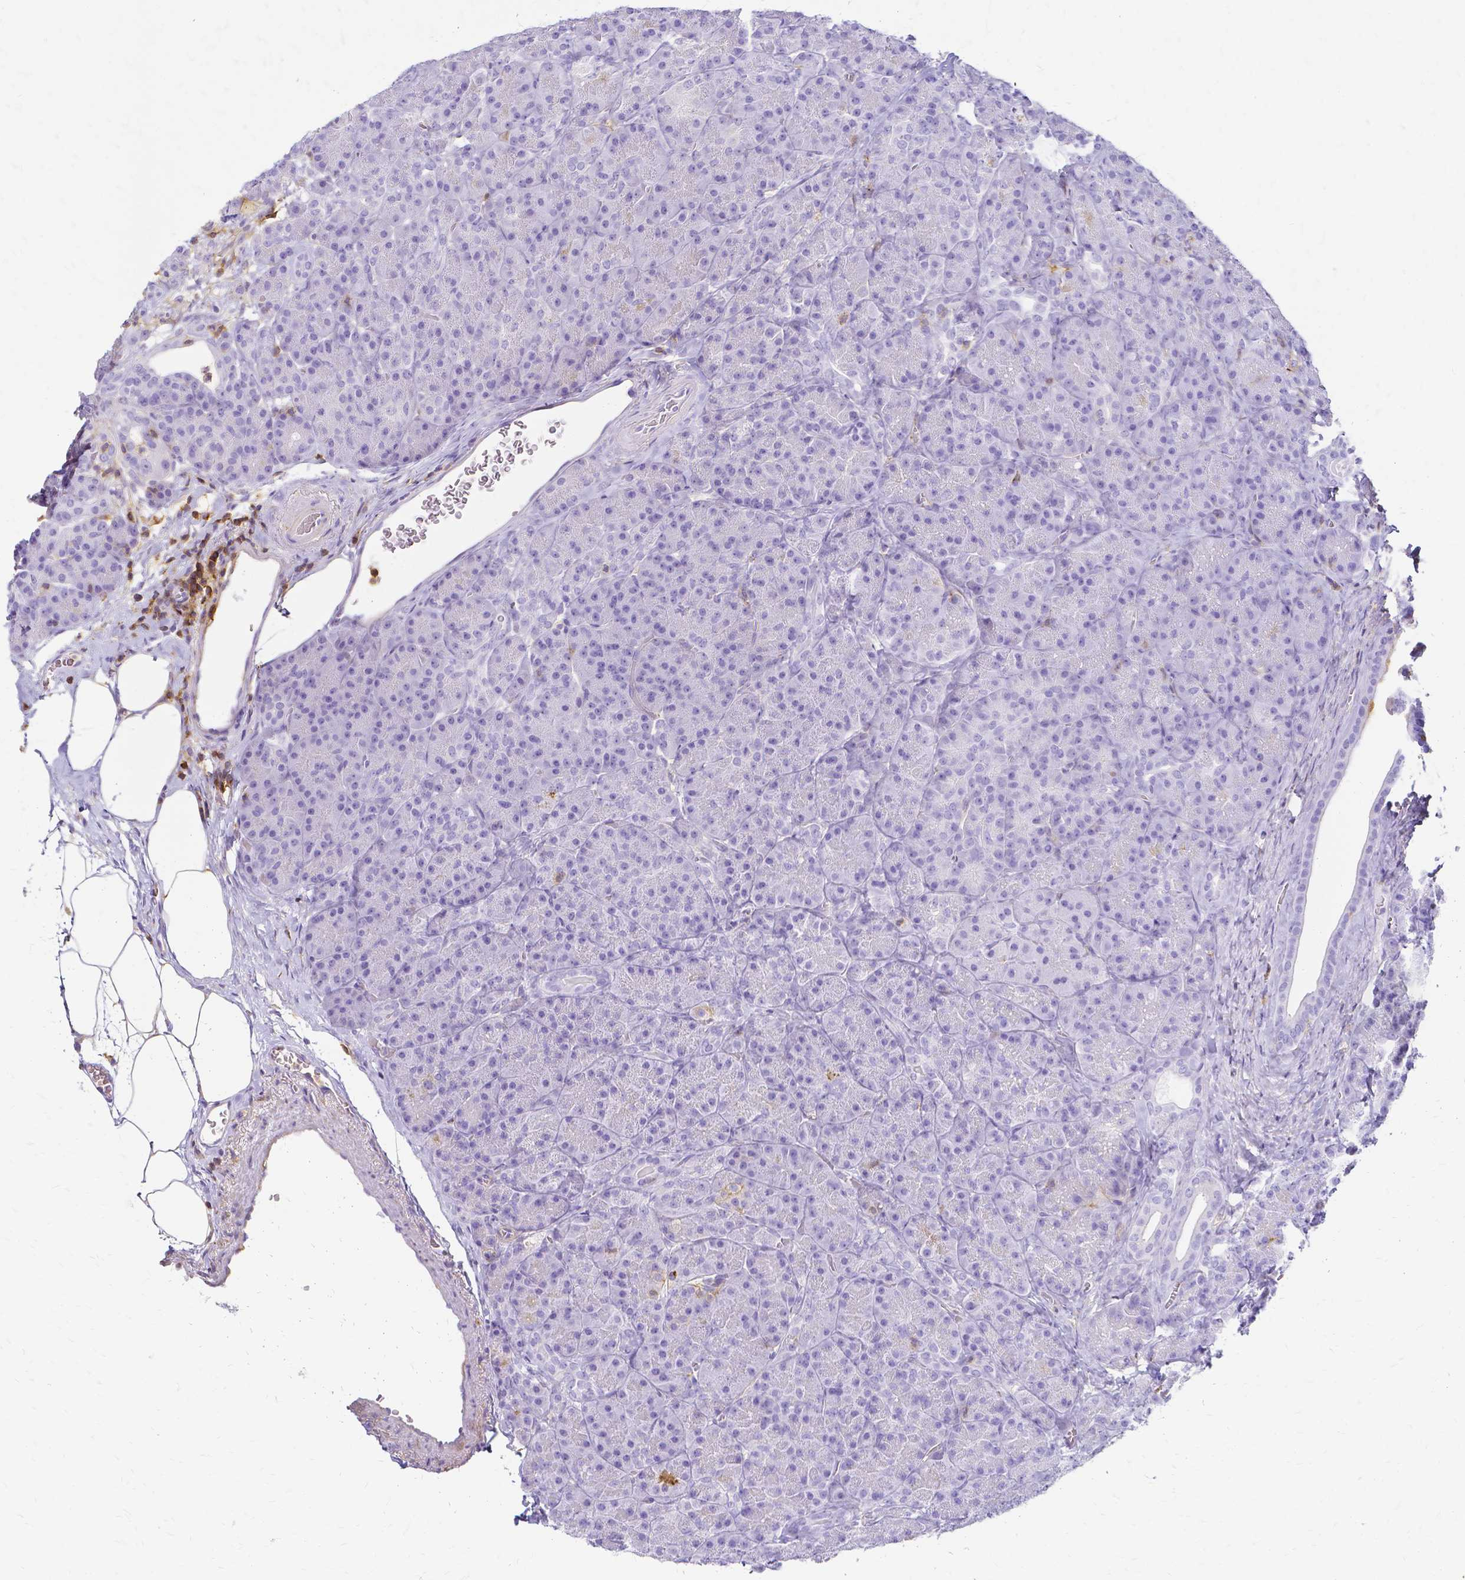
{"staining": {"intensity": "weak", "quantity": "<25%", "location": "cytoplasmic/membranous"}, "tissue": "pancreas", "cell_type": "Exocrine glandular cells", "image_type": "normal", "snomed": [{"axis": "morphology", "description": "Normal tissue, NOS"}, {"axis": "topography", "description": "Pancreas"}], "caption": "Immunohistochemical staining of benign human pancreas demonstrates no significant expression in exocrine glandular cells.", "gene": "HSPA12A", "patient": {"sex": "male", "age": 57}}